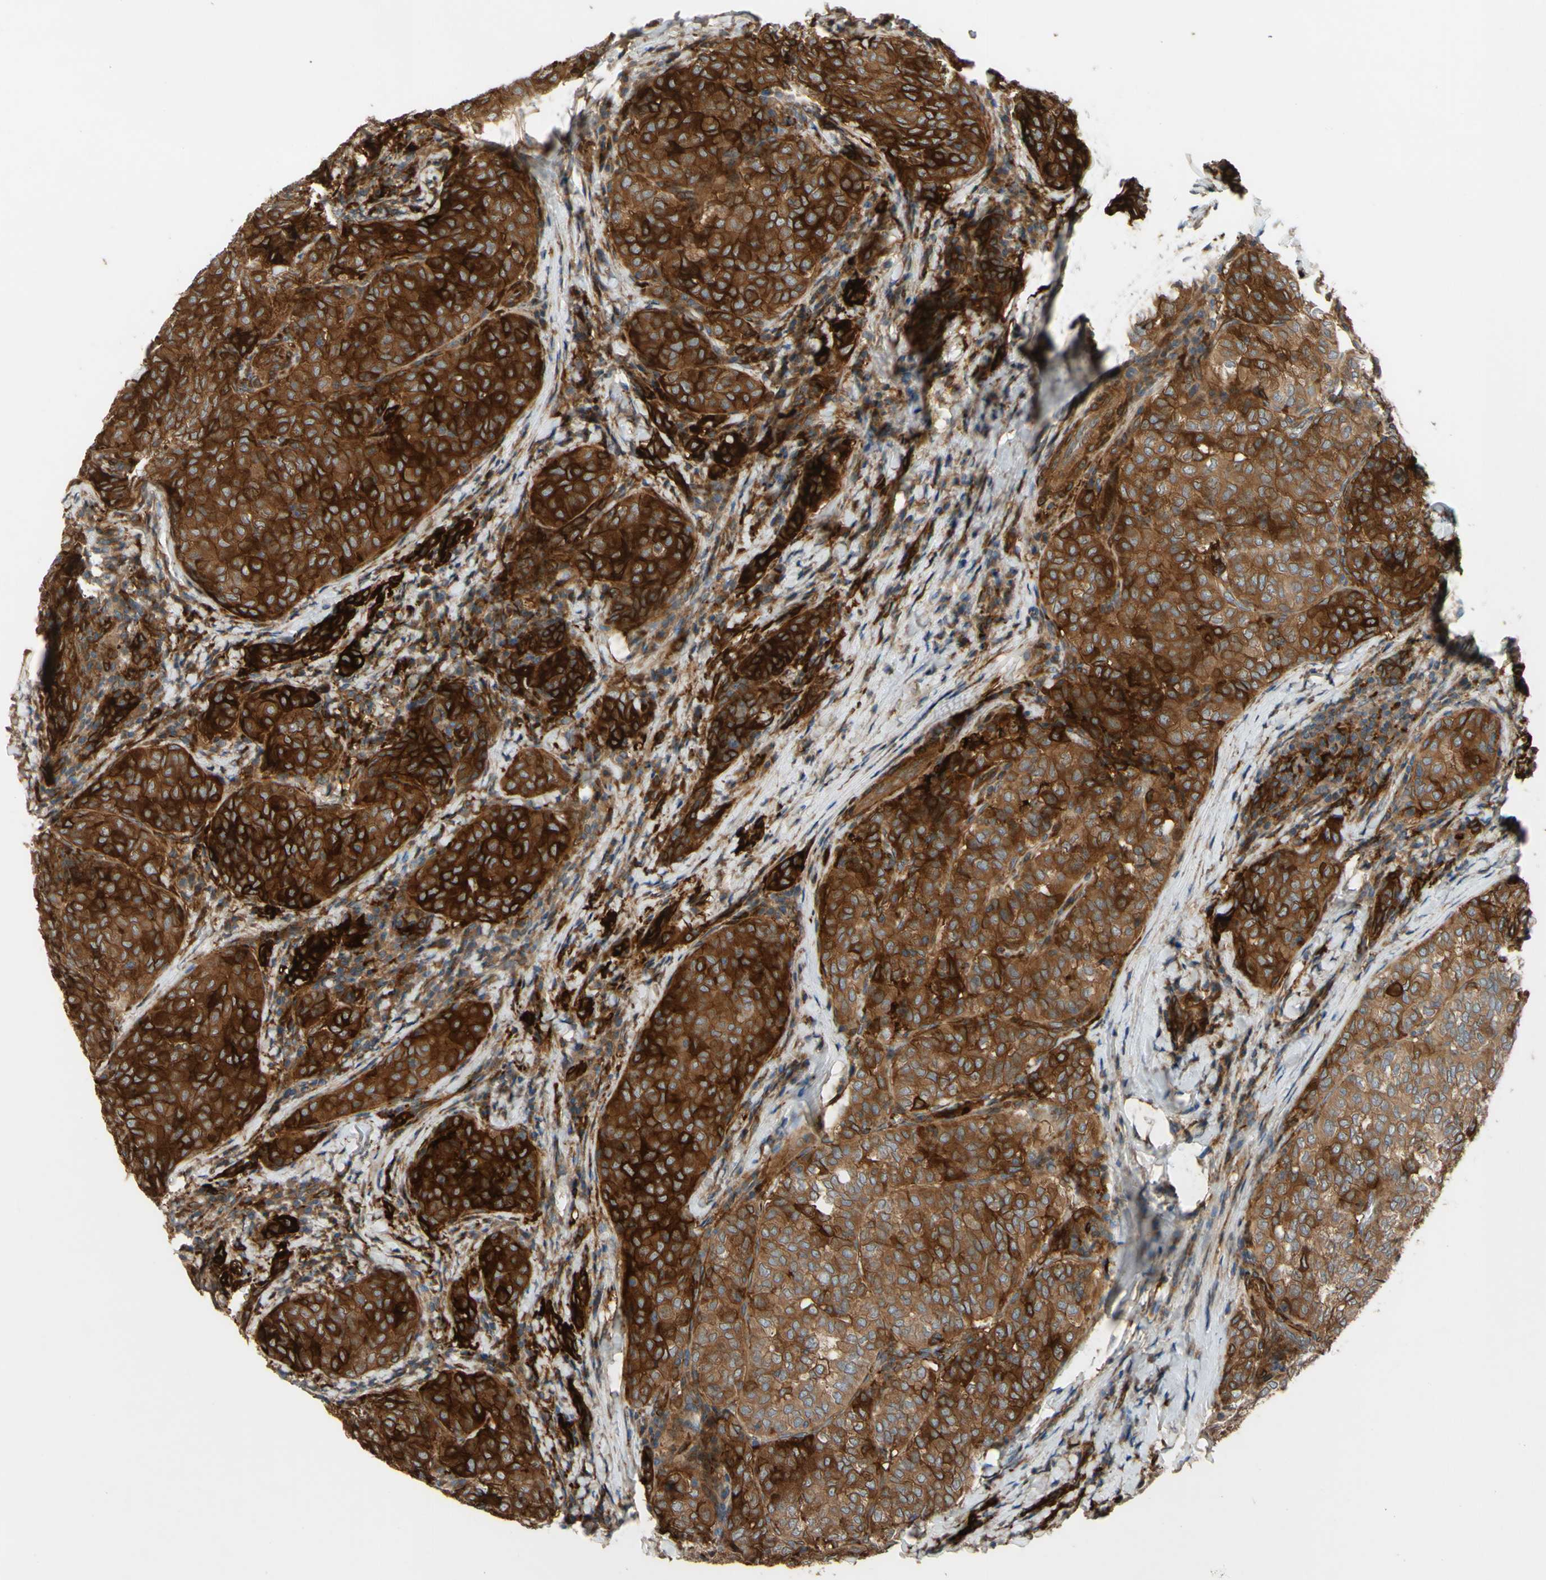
{"staining": {"intensity": "strong", "quantity": ">75%", "location": "cytoplasmic/membranous"}, "tissue": "thyroid cancer", "cell_type": "Tumor cells", "image_type": "cancer", "snomed": [{"axis": "morphology", "description": "Normal tissue, NOS"}, {"axis": "morphology", "description": "Papillary adenocarcinoma, NOS"}, {"axis": "topography", "description": "Thyroid gland"}], "caption": "Protein staining of thyroid cancer (papillary adenocarcinoma) tissue exhibits strong cytoplasmic/membranous positivity in approximately >75% of tumor cells.", "gene": "SPTLC1", "patient": {"sex": "female", "age": 30}}